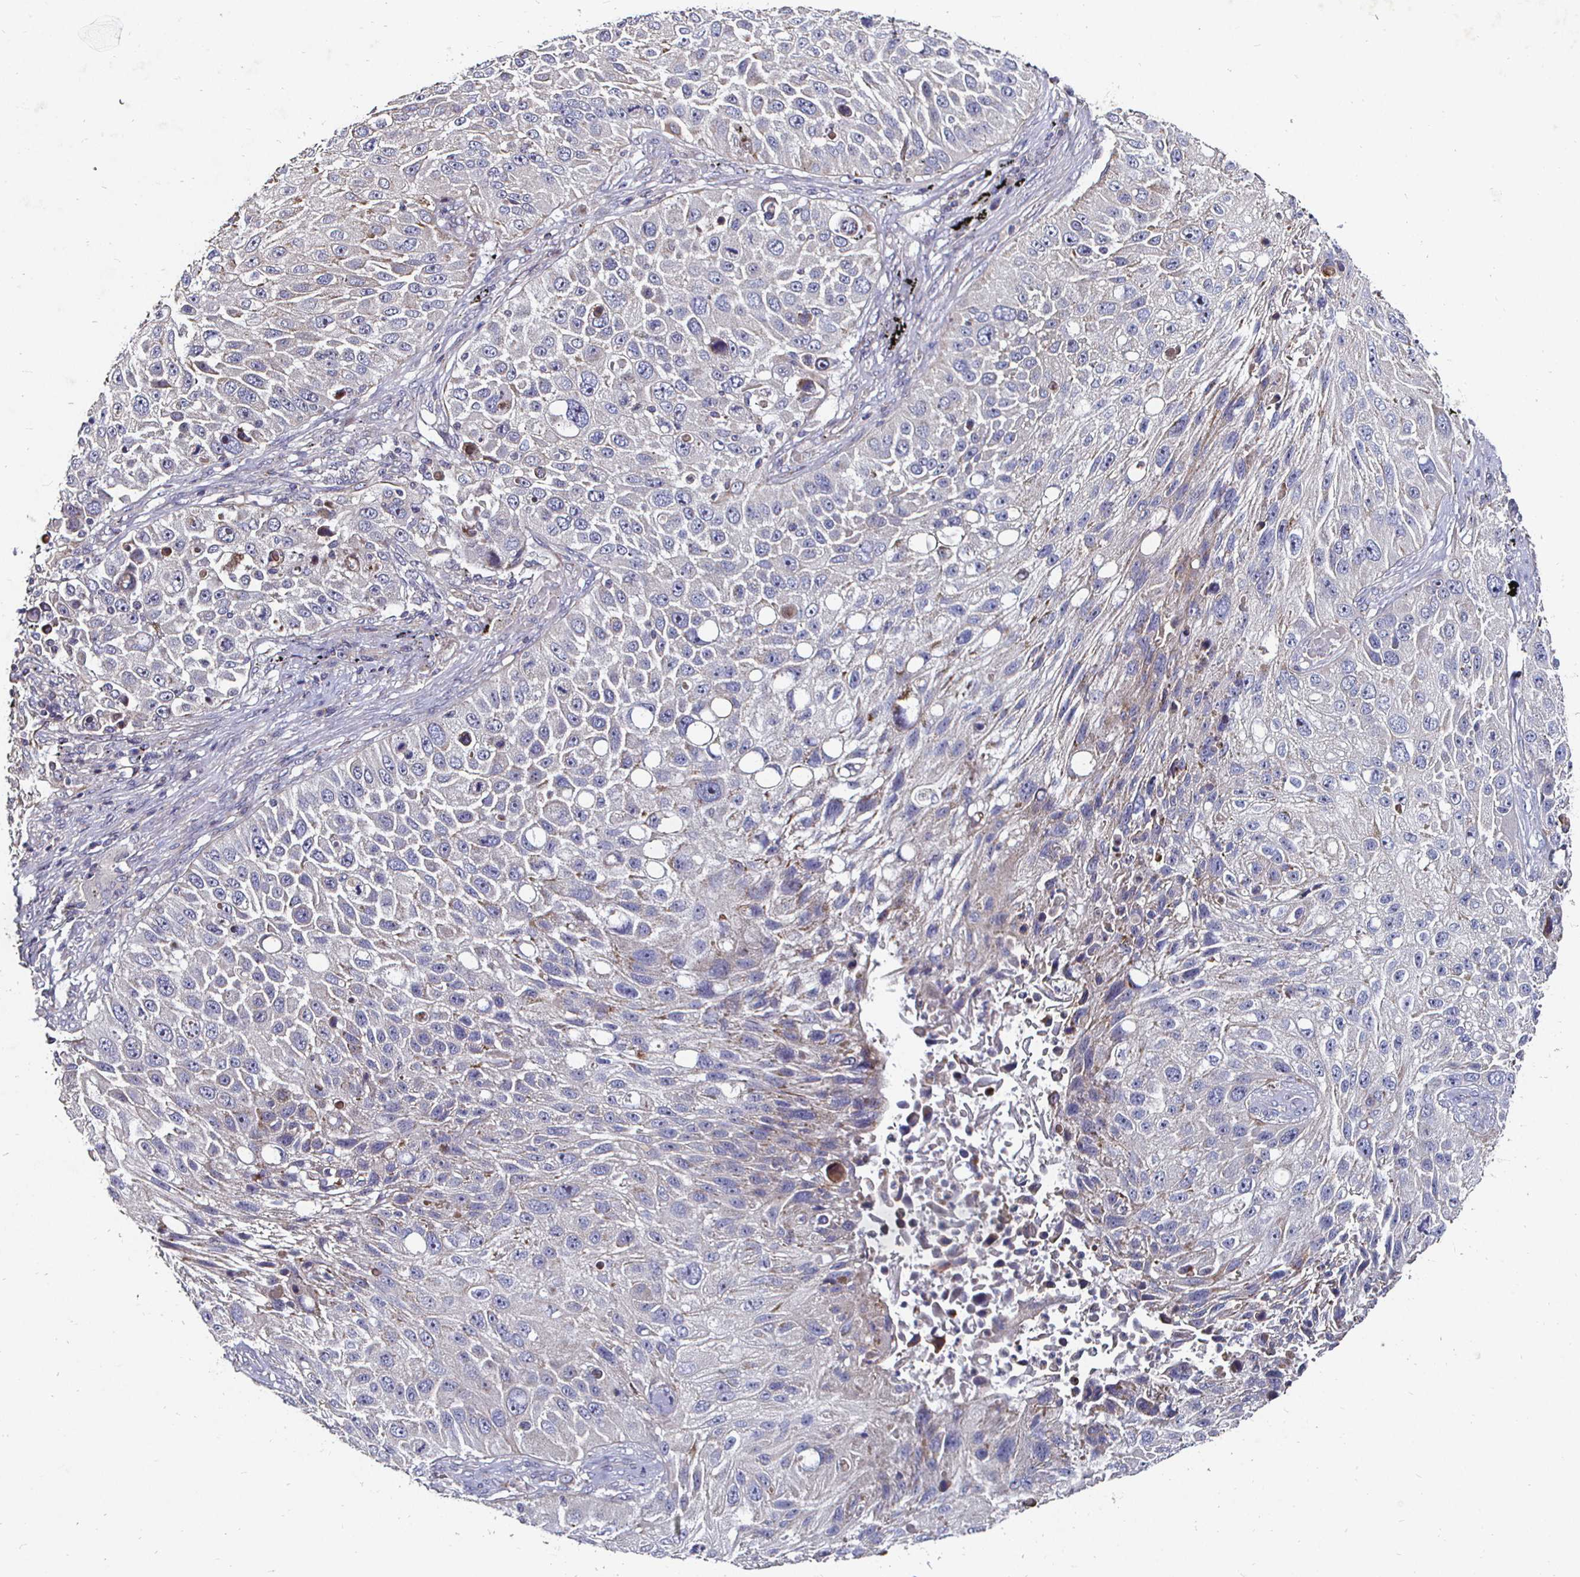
{"staining": {"intensity": "negative", "quantity": "none", "location": "none"}, "tissue": "lung cancer", "cell_type": "Tumor cells", "image_type": "cancer", "snomed": [{"axis": "morphology", "description": "Normal morphology"}, {"axis": "morphology", "description": "Squamous cell carcinoma, NOS"}, {"axis": "topography", "description": "Lymph node"}, {"axis": "topography", "description": "Lung"}], "caption": "Human lung cancer stained for a protein using immunohistochemistry displays no expression in tumor cells.", "gene": "NRSN1", "patient": {"sex": "male", "age": 67}}